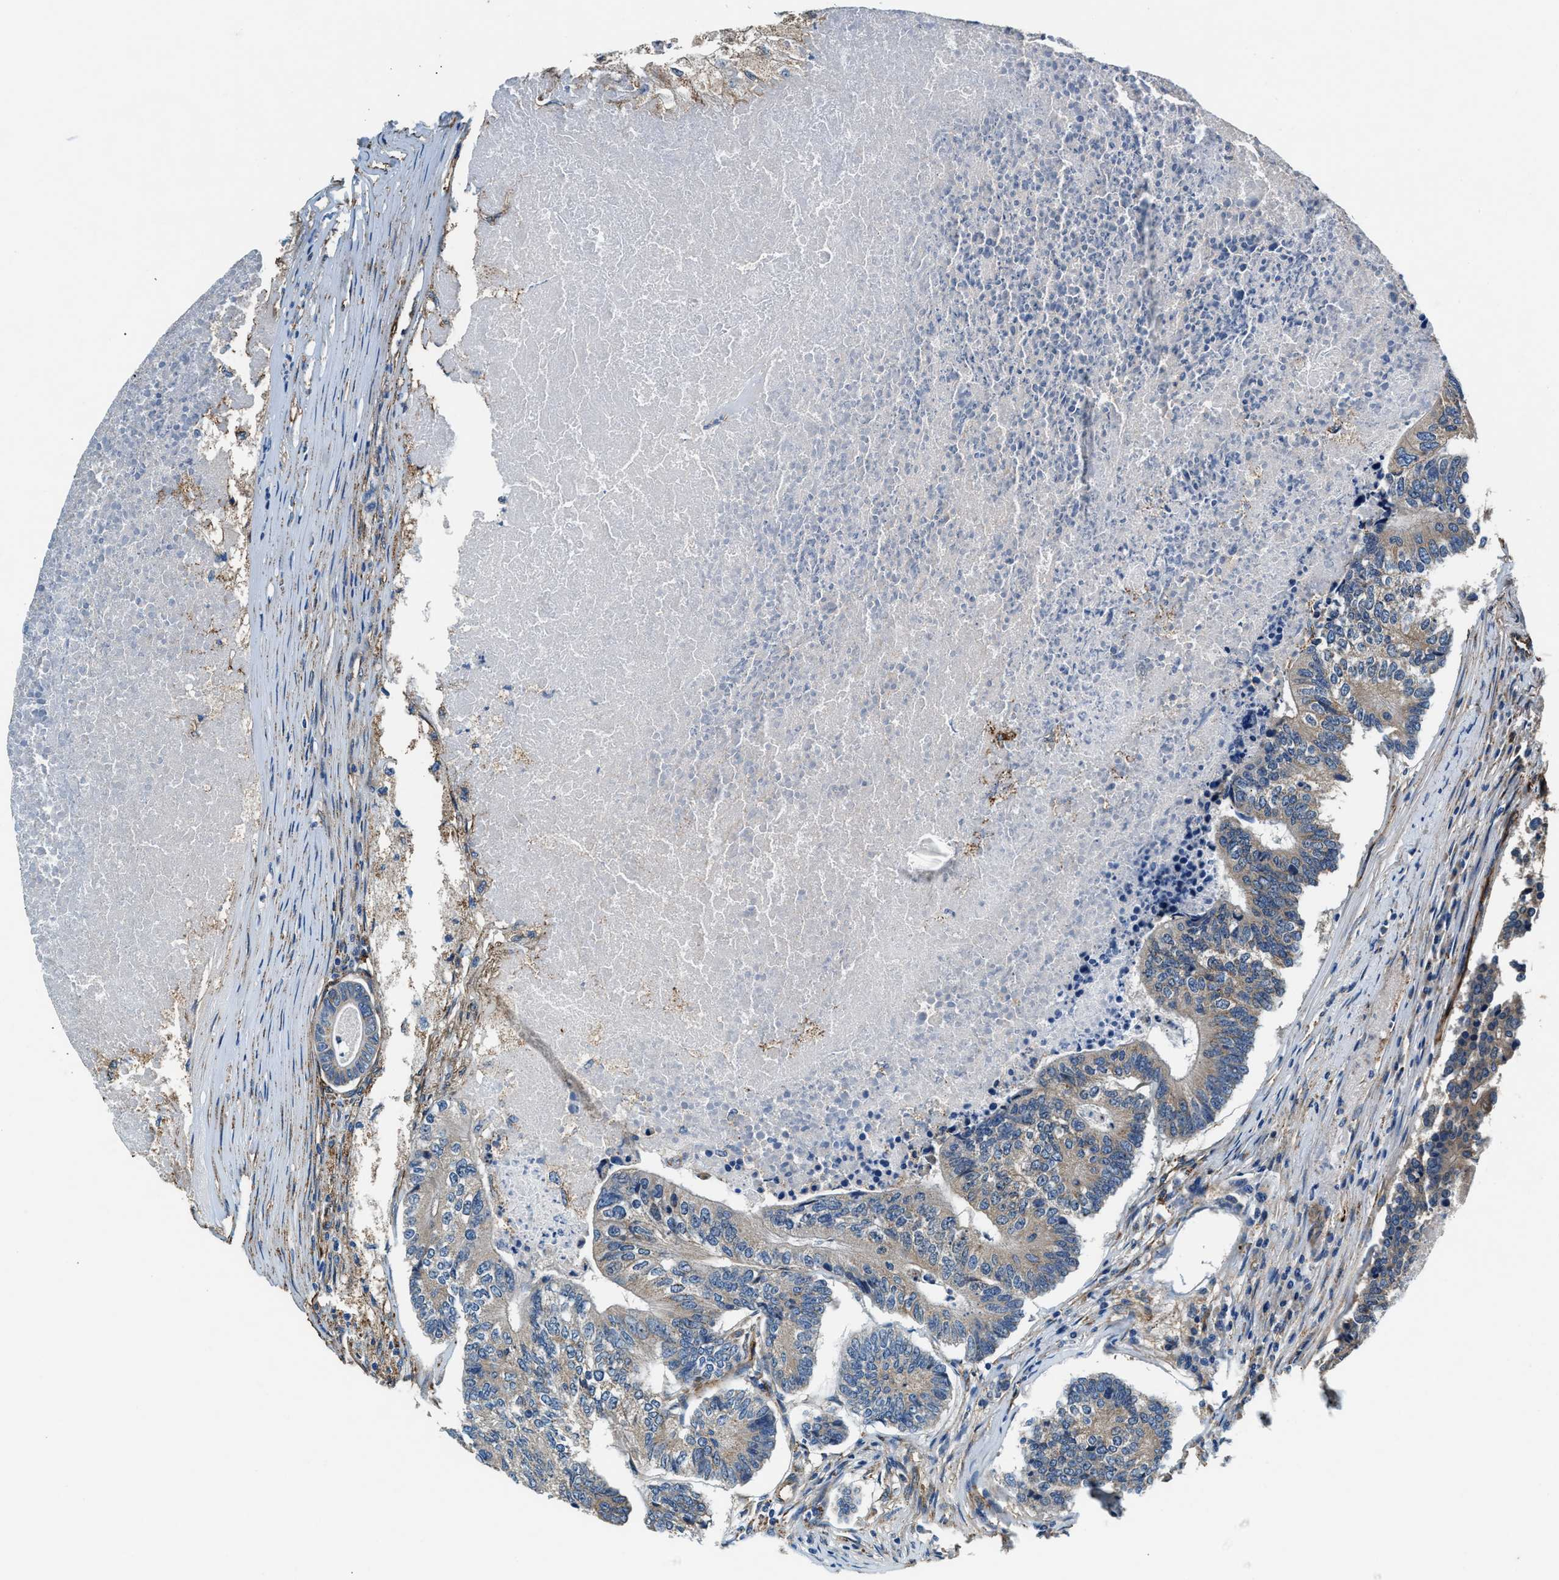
{"staining": {"intensity": "weak", "quantity": ">75%", "location": "cytoplasmic/membranous"}, "tissue": "colorectal cancer", "cell_type": "Tumor cells", "image_type": "cancer", "snomed": [{"axis": "morphology", "description": "Adenocarcinoma, NOS"}, {"axis": "topography", "description": "Colon"}], "caption": "Immunohistochemistry of human colorectal adenocarcinoma shows low levels of weak cytoplasmic/membranous expression in approximately >75% of tumor cells.", "gene": "PRTFDC1", "patient": {"sex": "female", "age": 67}}